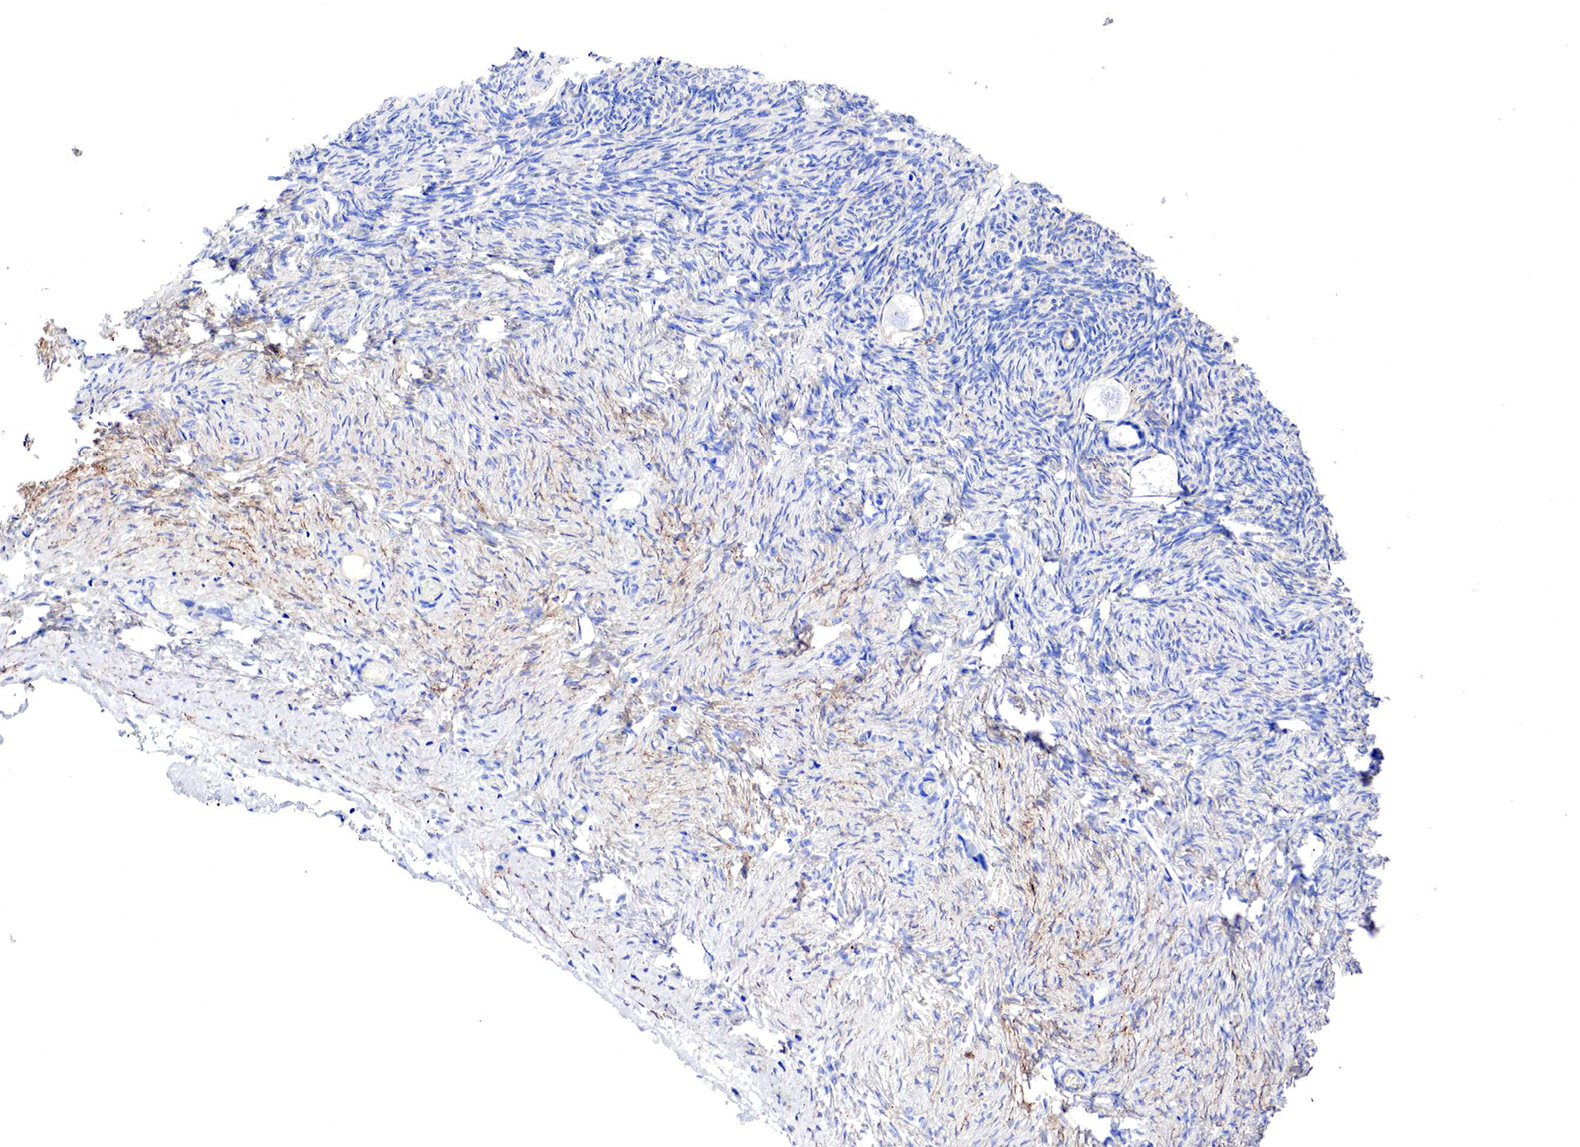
{"staining": {"intensity": "negative", "quantity": "none", "location": "none"}, "tissue": "ovary", "cell_type": "Ovarian stroma cells", "image_type": "normal", "snomed": [{"axis": "morphology", "description": "Normal tissue, NOS"}, {"axis": "topography", "description": "Ovary"}], "caption": "DAB (3,3'-diaminobenzidine) immunohistochemical staining of benign ovary shows no significant positivity in ovarian stroma cells. (DAB IHC with hematoxylin counter stain).", "gene": "TPM1", "patient": {"sex": "female", "age": 32}}